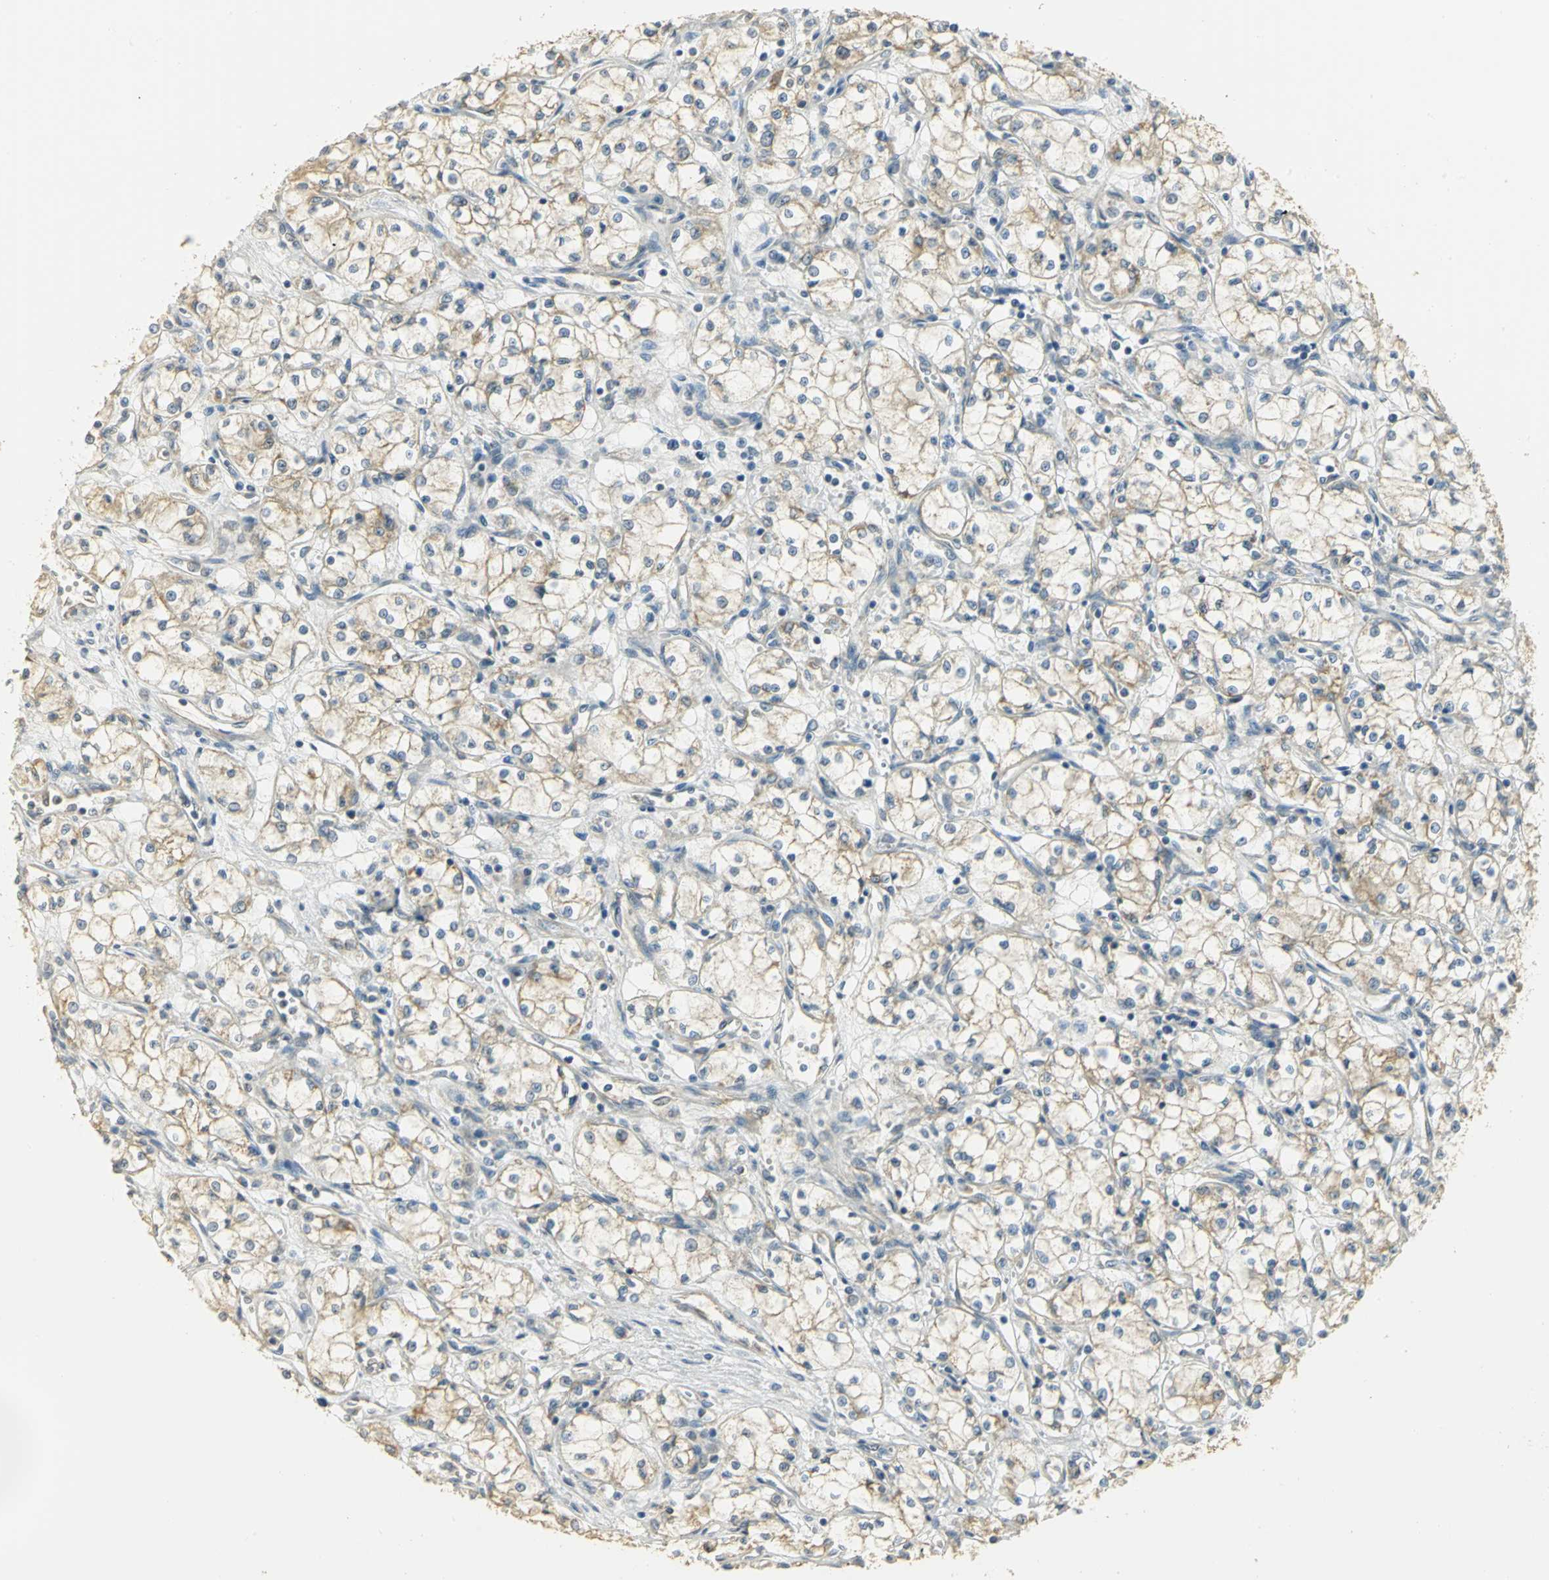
{"staining": {"intensity": "moderate", "quantity": "25%-75%", "location": "cytoplasmic/membranous"}, "tissue": "renal cancer", "cell_type": "Tumor cells", "image_type": "cancer", "snomed": [{"axis": "morphology", "description": "Normal tissue, NOS"}, {"axis": "morphology", "description": "Adenocarcinoma, NOS"}, {"axis": "topography", "description": "Kidney"}], "caption": "A brown stain shows moderate cytoplasmic/membranous positivity of a protein in renal cancer (adenocarcinoma) tumor cells.", "gene": "RARS1", "patient": {"sex": "male", "age": 59}}